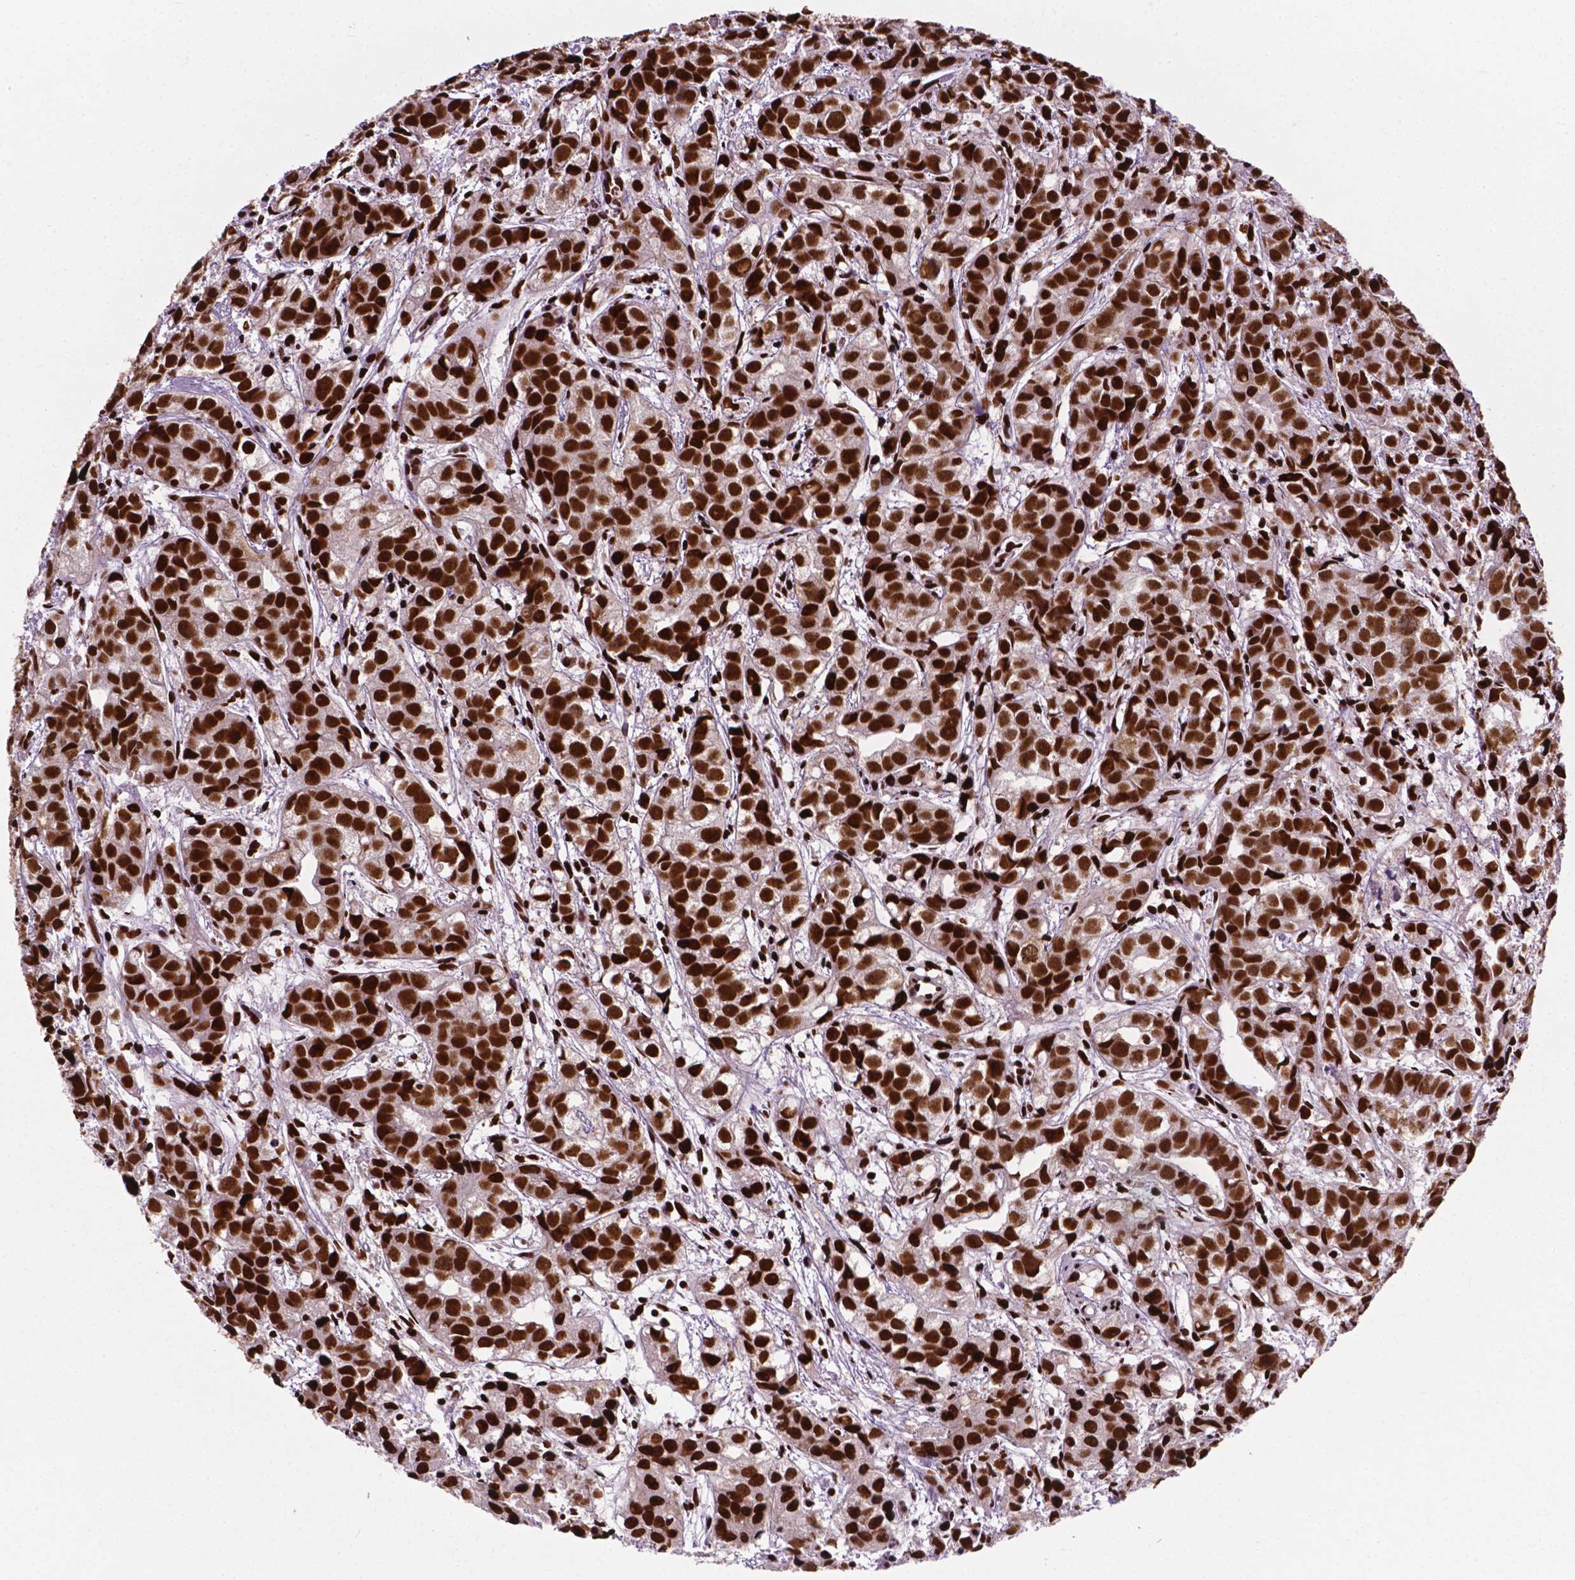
{"staining": {"intensity": "strong", "quantity": ">75%", "location": "nuclear"}, "tissue": "prostate cancer", "cell_type": "Tumor cells", "image_type": "cancer", "snomed": [{"axis": "morphology", "description": "Adenocarcinoma, High grade"}, {"axis": "topography", "description": "Prostate"}], "caption": "IHC photomicrograph of neoplastic tissue: human prostate cancer (adenocarcinoma (high-grade)) stained using immunohistochemistry (IHC) shows high levels of strong protein expression localized specifically in the nuclear of tumor cells, appearing as a nuclear brown color.", "gene": "SMIM5", "patient": {"sex": "male", "age": 68}}